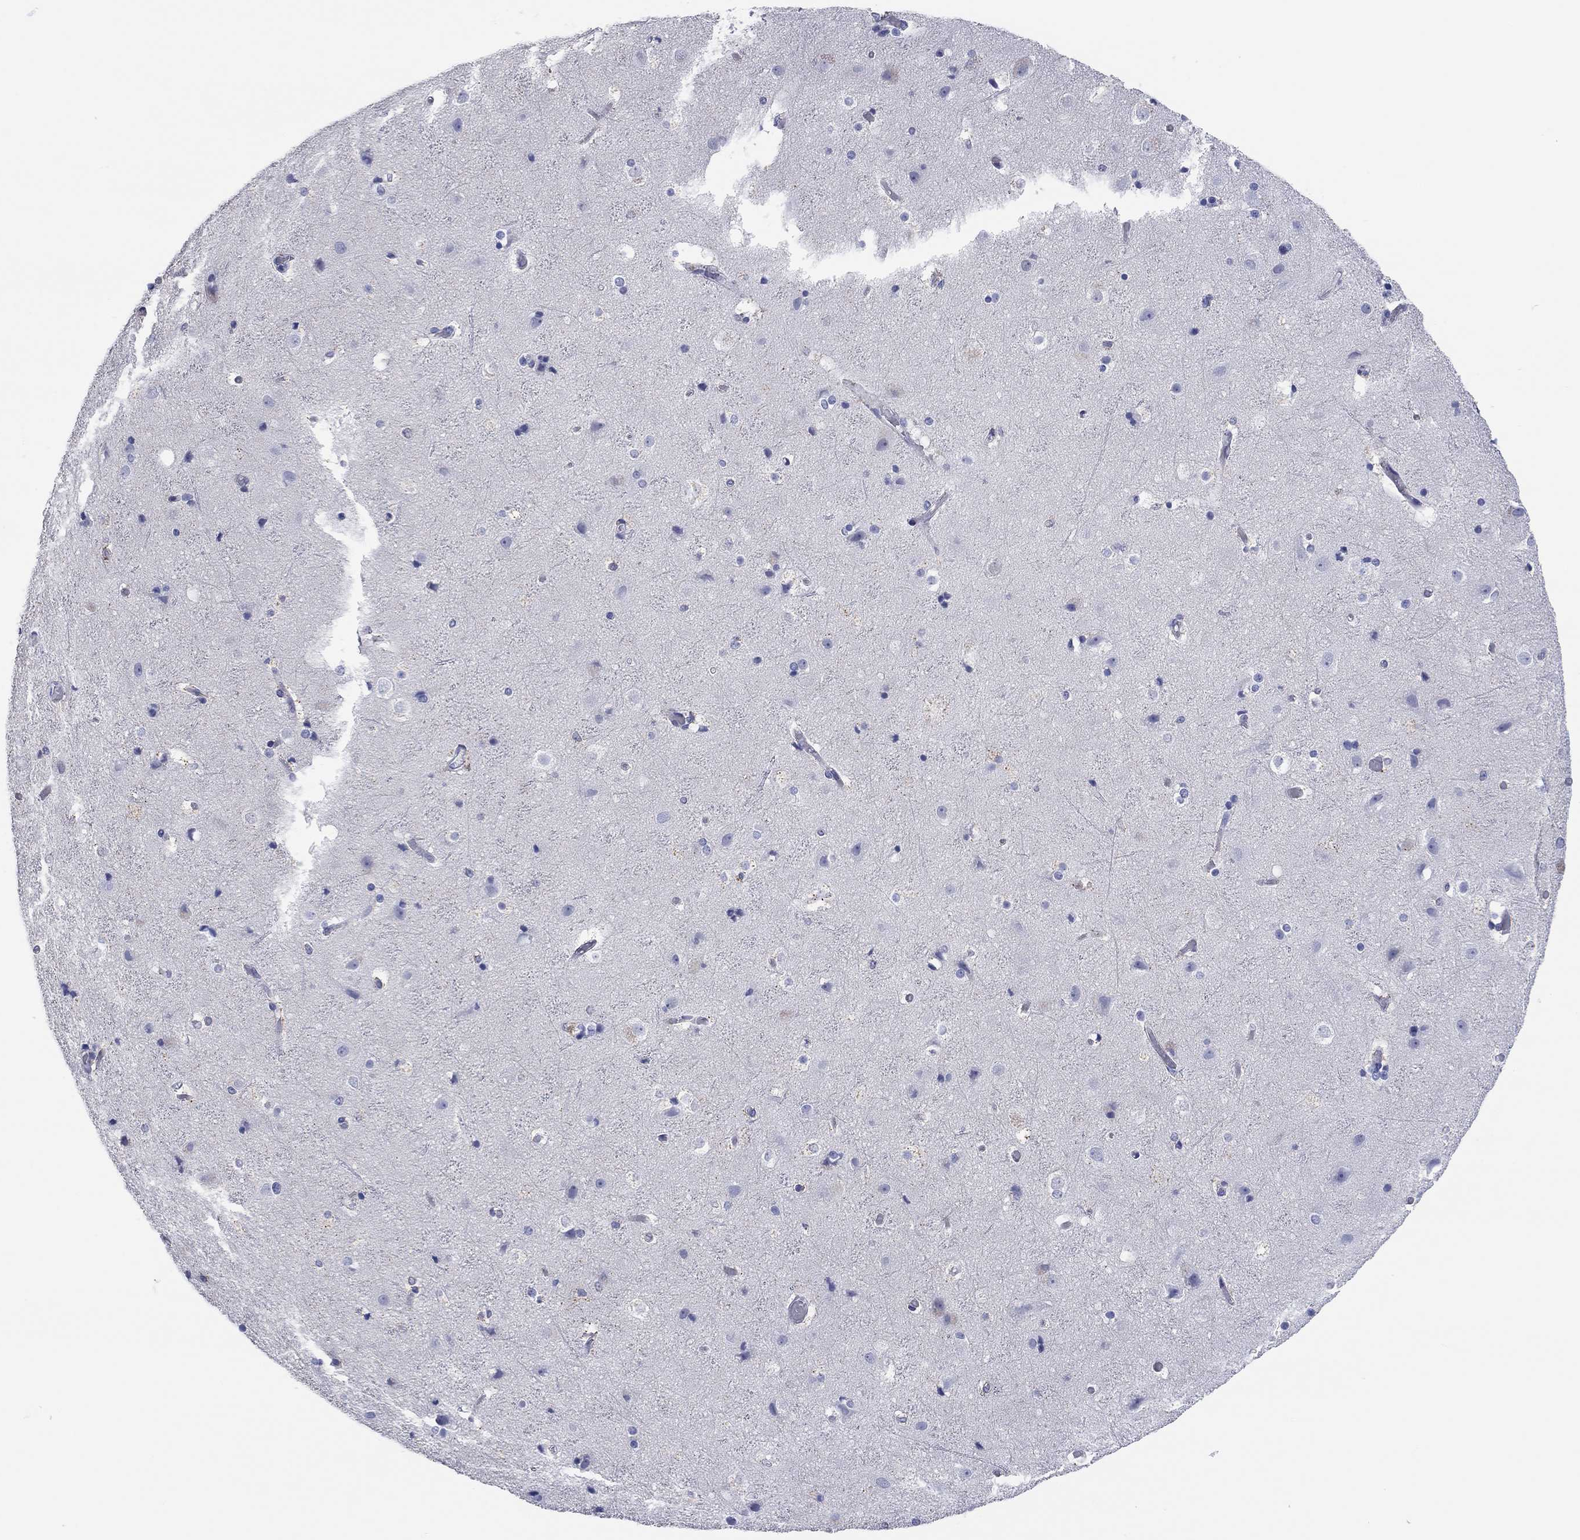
{"staining": {"intensity": "negative", "quantity": "none", "location": "none"}, "tissue": "cerebral cortex", "cell_type": "Endothelial cells", "image_type": "normal", "snomed": [{"axis": "morphology", "description": "Normal tissue, NOS"}, {"axis": "topography", "description": "Cerebral cortex"}], "caption": "Benign cerebral cortex was stained to show a protein in brown. There is no significant expression in endothelial cells. (DAB immunohistochemistry with hematoxylin counter stain).", "gene": "ENSG00000269035", "patient": {"sex": "female", "age": 52}}